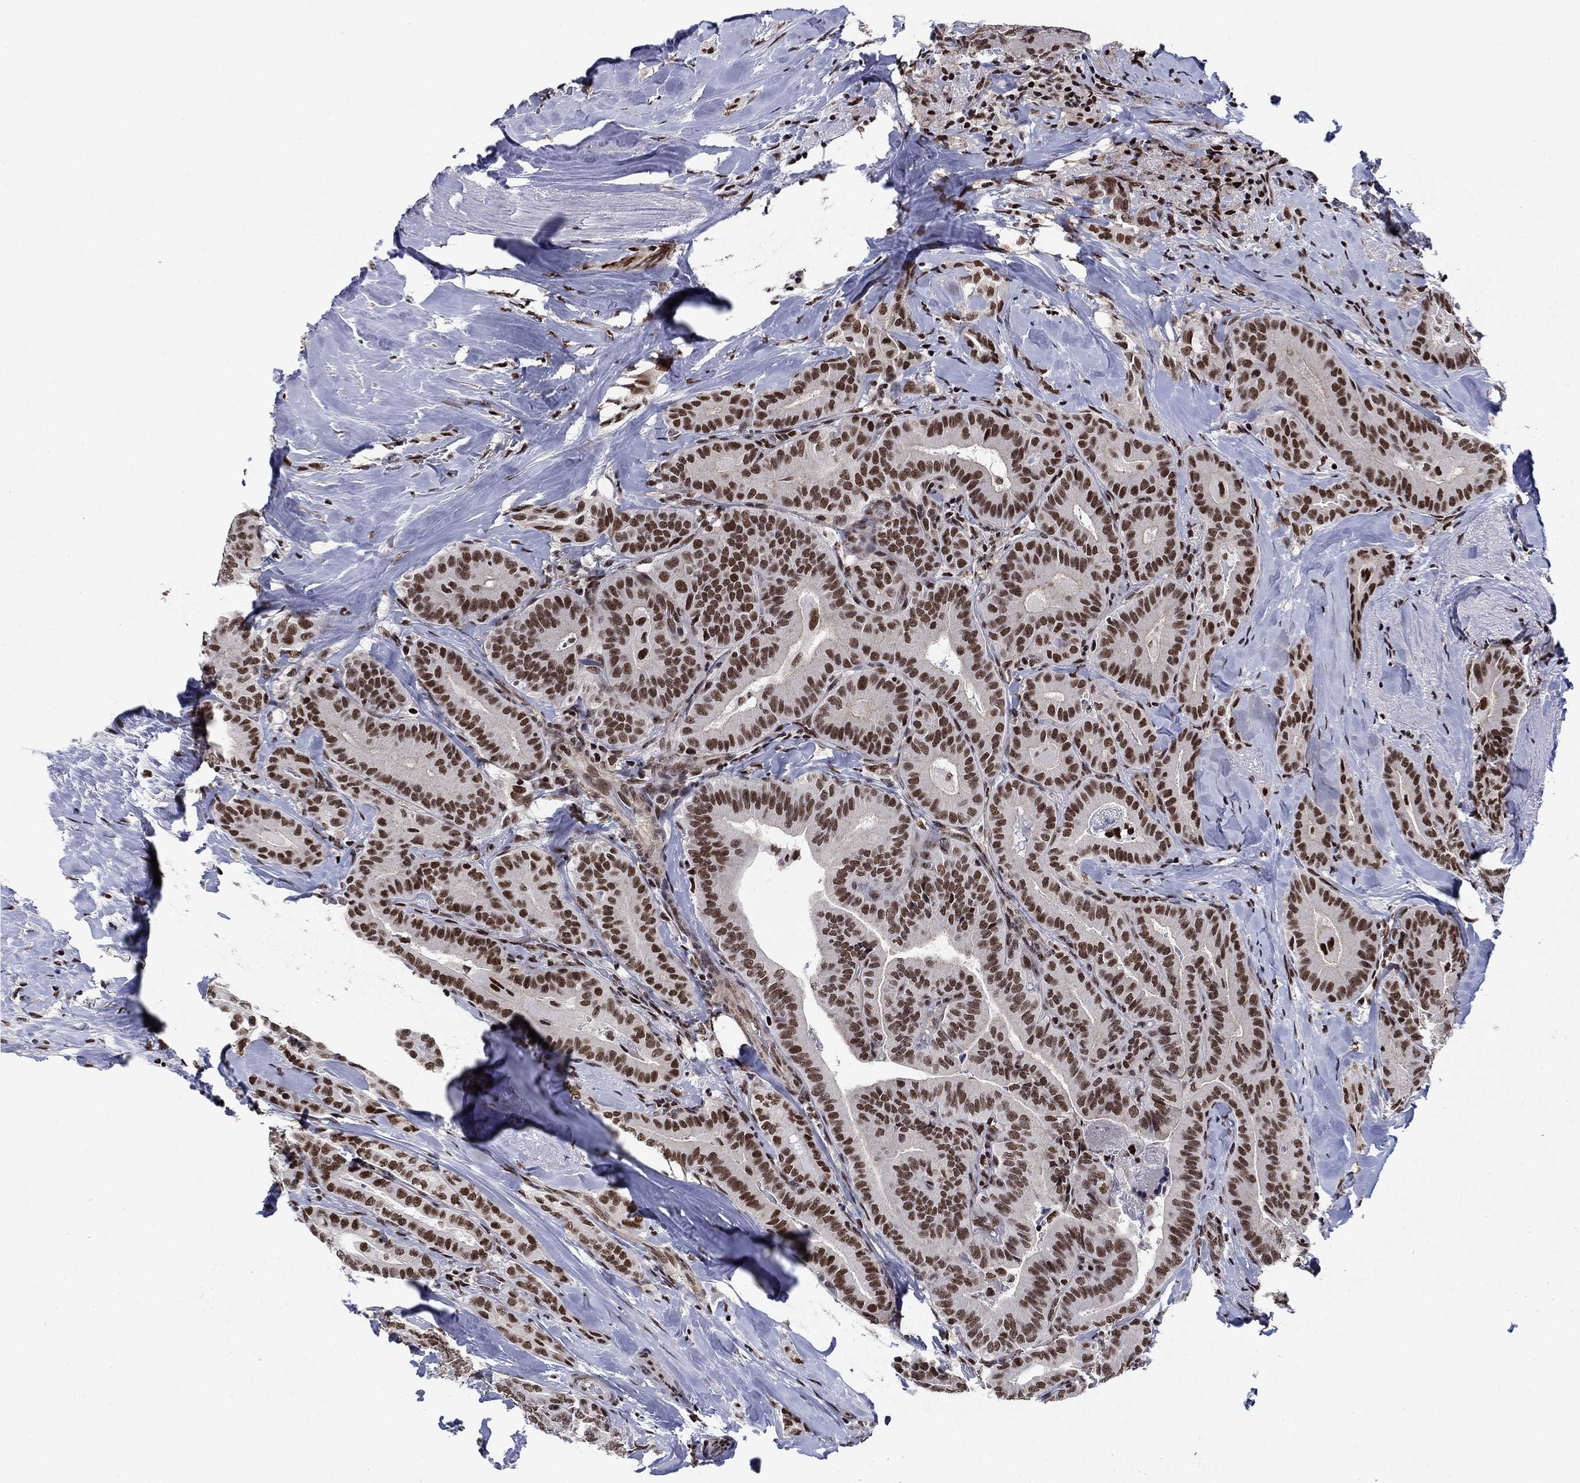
{"staining": {"intensity": "strong", "quantity": "25%-75%", "location": "nuclear"}, "tissue": "thyroid cancer", "cell_type": "Tumor cells", "image_type": "cancer", "snomed": [{"axis": "morphology", "description": "Papillary adenocarcinoma, NOS"}, {"axis": "topography", "description": "Thyroid gland"}], "caption": "Immunohistochemical staining of papillary adenocarcinoma (thyroid) shows high levels of strong nuclear protein expression in approximately 25%-75% of tumor cells.", "gene": "RPRD1B", "patient": {"sex": "male", "age": 61}}